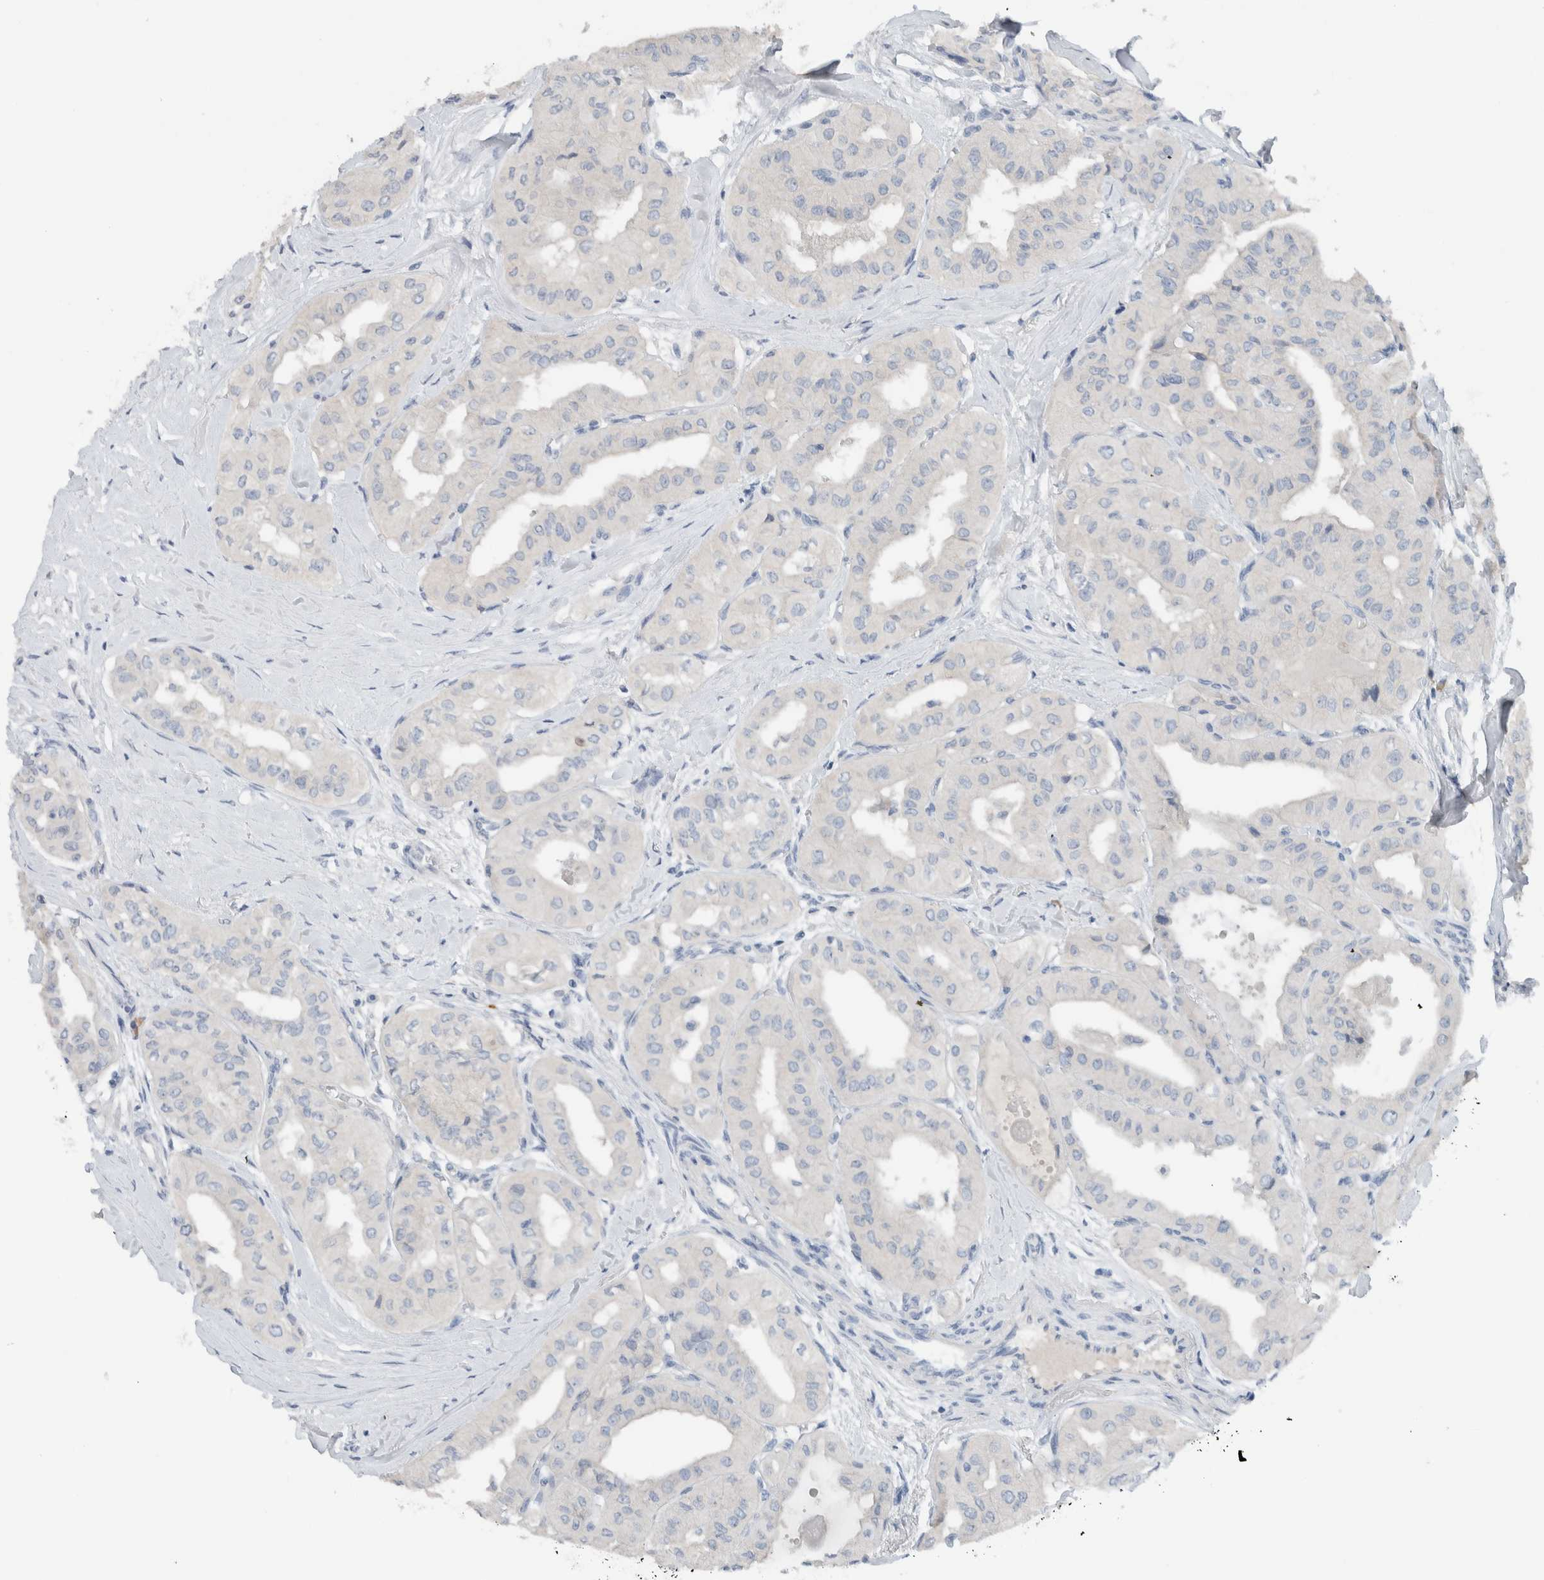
{"staining": {"intensity": "negative", "quantity": "none", "location": "none"}, "tissue": "thyroid cancer", "cell_type": "Tumor cells", "image_type": "cancer", "snomed": [{"axis": "morphology", "description": "Papillary adenocarcinoma, NOS"}, {"axis": "topography", "description": "Thyroid gland"}], "caption": "Thyroid papillary adenocarcinoma was stained to show a protein in brown. There is no significant staining in tumor cells.", "gene": "DUOX1", "patient": {"sex": "female", "age": 59}}